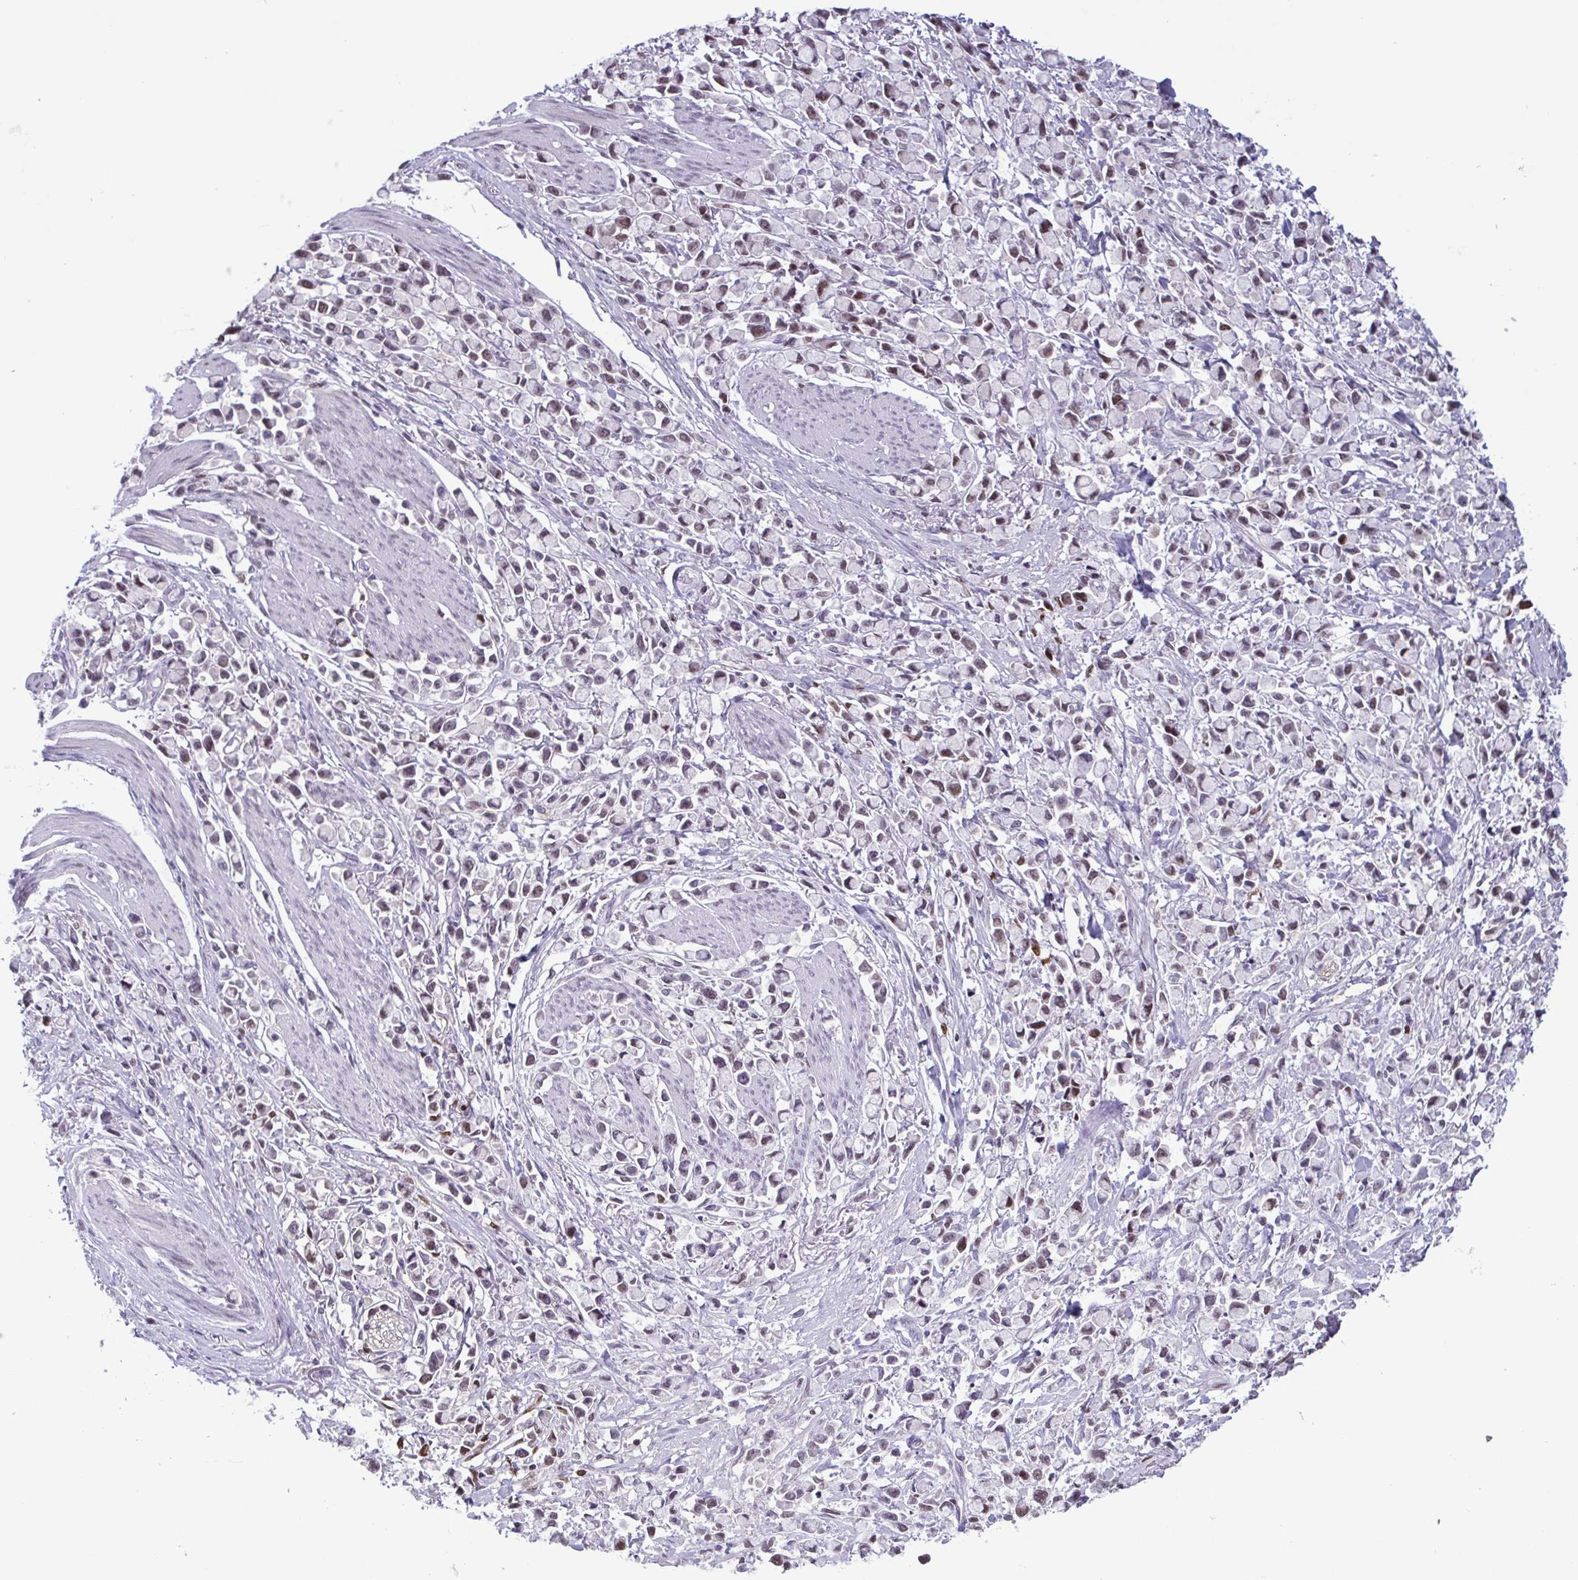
{"staining": {"intensity": "moderate", "quantity": "<25%", "location": "nuclear"}, "tissue": "stomach cancer", "cell_type": "Tumor cells", "image_type": "cancer", "snomed": [{"axis": "morphology", "description": "Adenocarcinoma, NOS"}, {"axis": "topography", "description": "Stomach"}], "caption": "DAB immunohistochemical staining of human stomach cancer (adenocarcinoma) reveals moderate nuclear protein expression in approximately <25% of tumor cells.", "gene": "IRF1", "patient": {"sex": "female", "age": 81}}